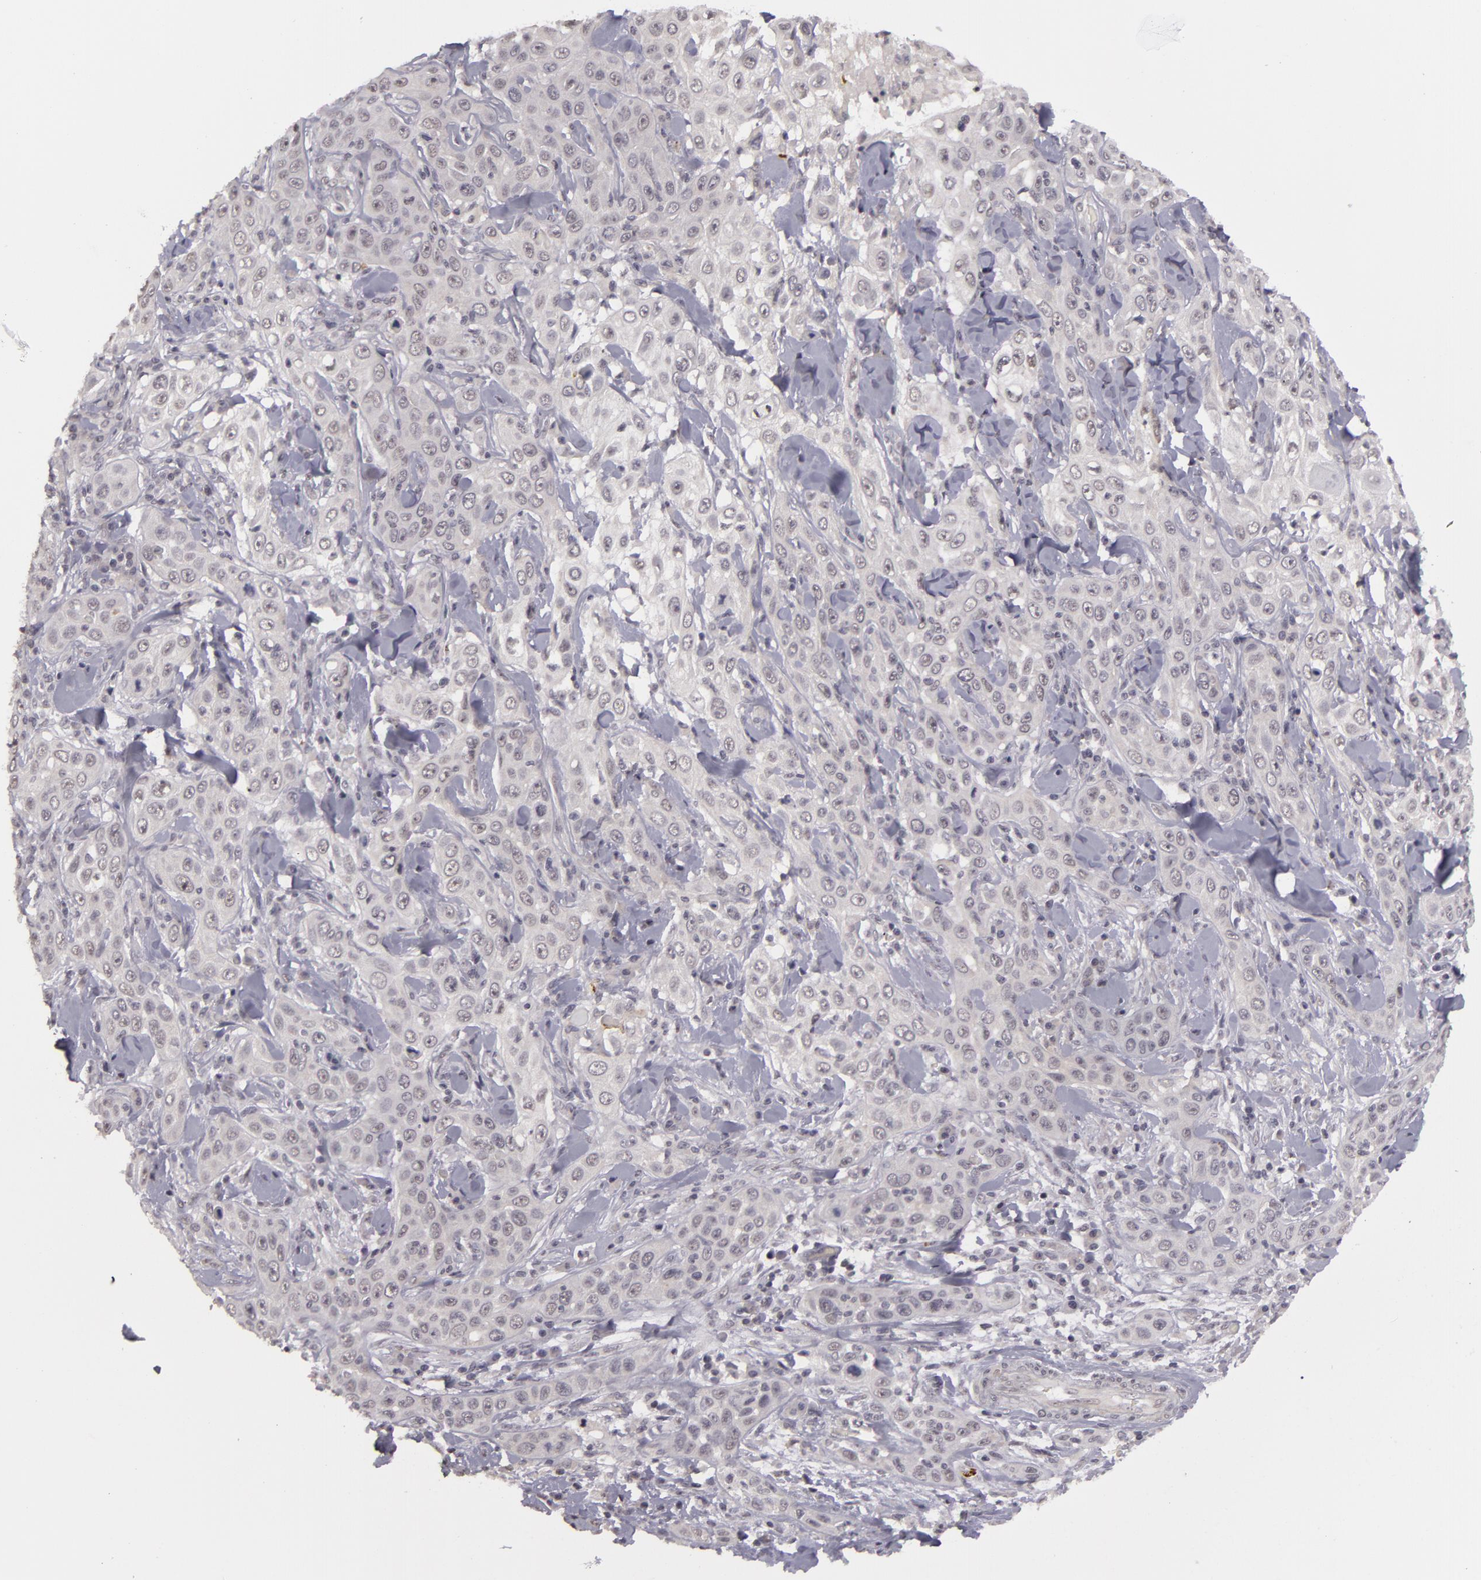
{"staining": {"intensity": "negative", "quantity": "none", "location": "none"}, "tissue": "skin cancer", "cell_type": "Tumor cells", "image_type": "cancer", "snomed": [{"axis": "morphology", "description": "Squamous cell carcinoma, NOS"}, {"axis": "topography", "description": "Skin"}], "caption": "A histopathology image of skin cancer stained for a protein exhibits no brown staining in tumor cells.", "gene": "RRP7A", "patient": {"sex": "male", "age": 84}}